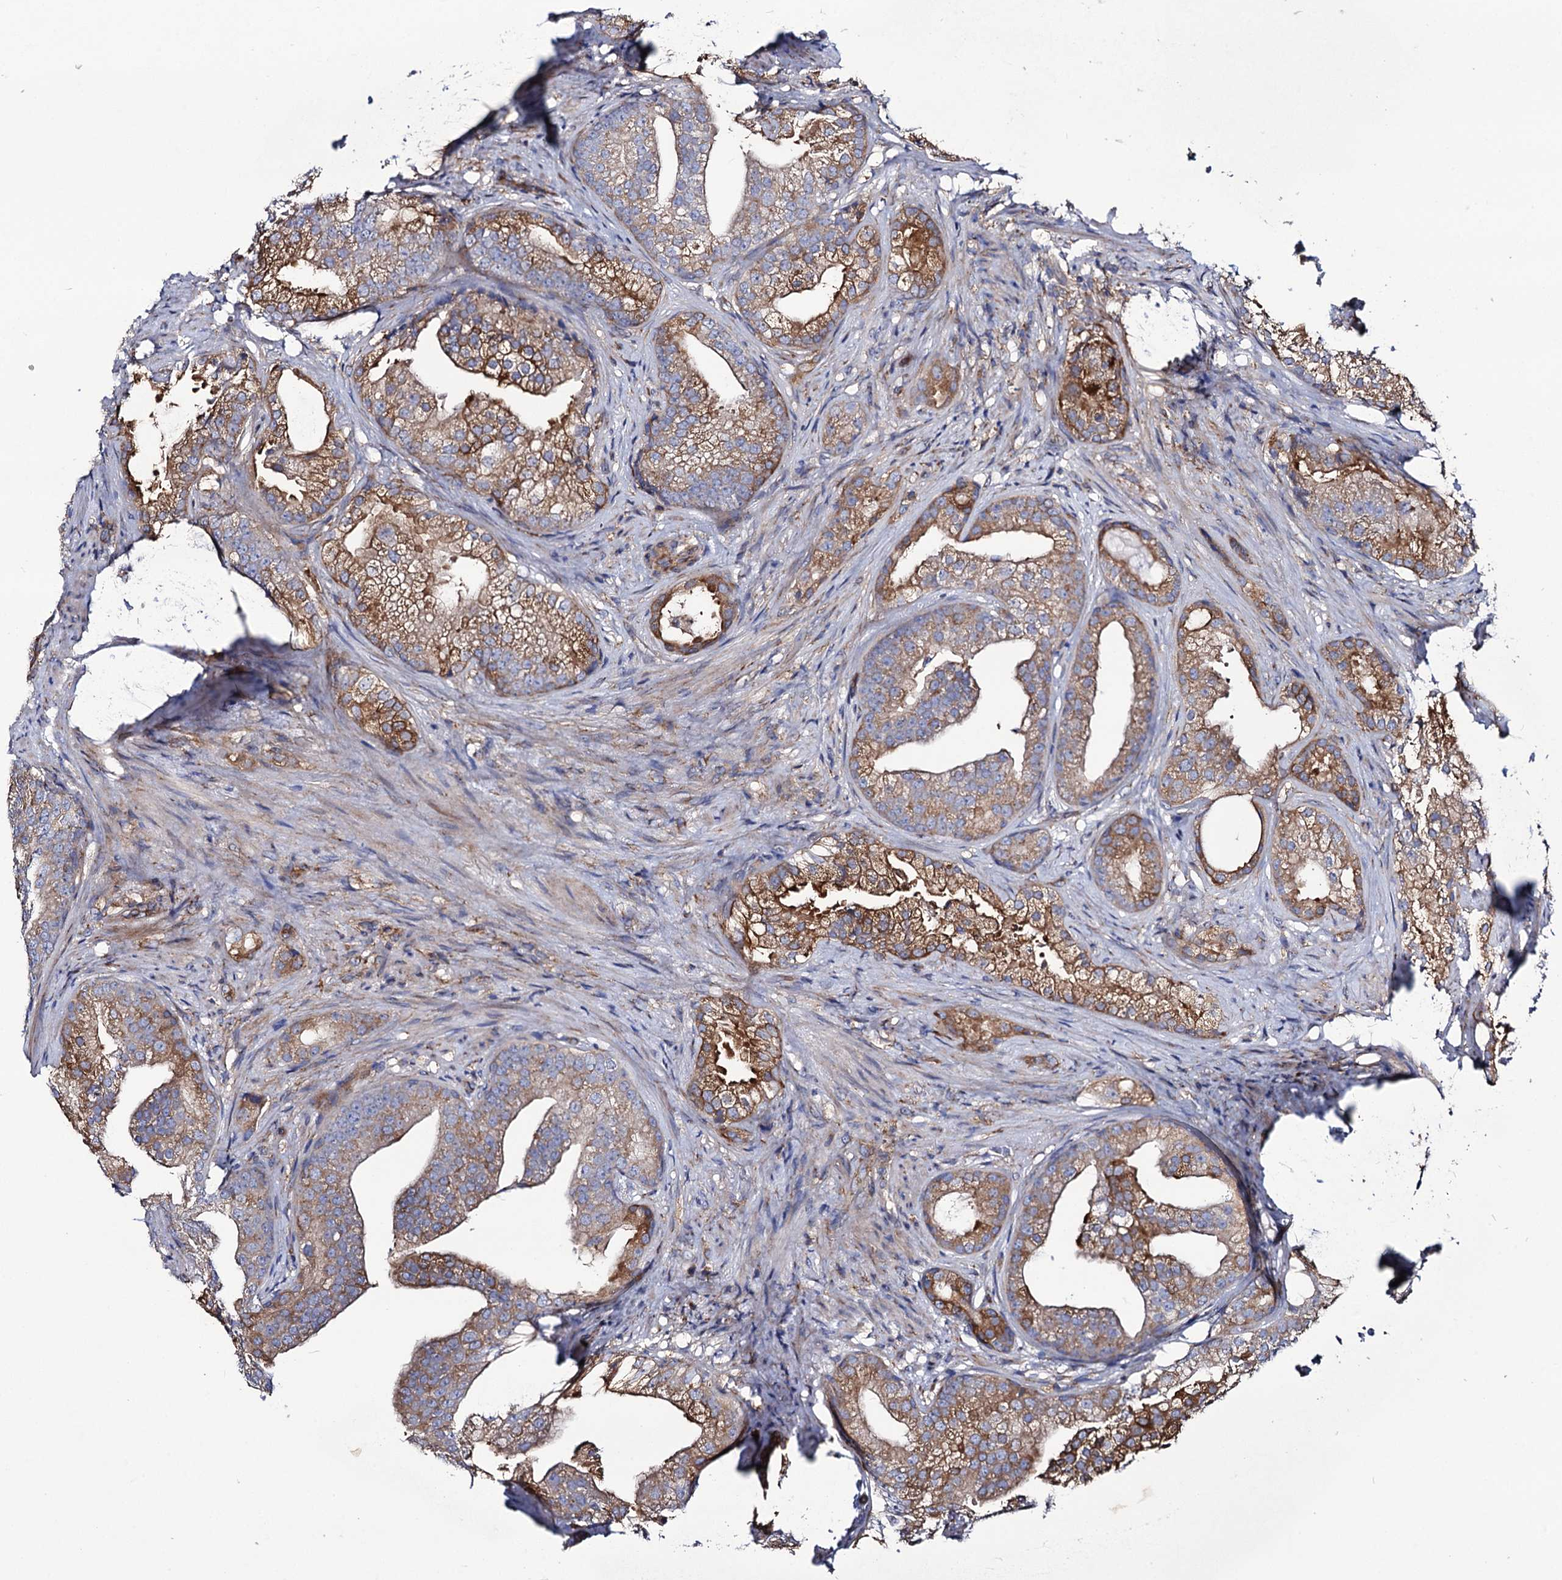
{"staining": {"intensity": "moderate", "quantity": ">75%", "location": "cytoplasmic/membranous"}, "tissue": "prostate cancer", "cell_type": "Tumor cells", "image_type": "cancer", "snomed": [{"axis": "morphology", "description": "Adenocarcinoma, Low grade"}, {"axis": "topography", "description": "Prostate"}], "caption": "Immunohistochemistry (IHC) photomicrograph of neoplastic tissue: human low-grade adenocarcinoma (prostate) stained using immunohistochemistry (IHC) exhibits medium levels of moderate protein expression localized specifically in the cytoplasmic/membranous of tumor cells, appearing as a cytoplasmic/membranous brown color.", "gene": "DYDC1", "patient": {"sex": "male", "age": 71}}